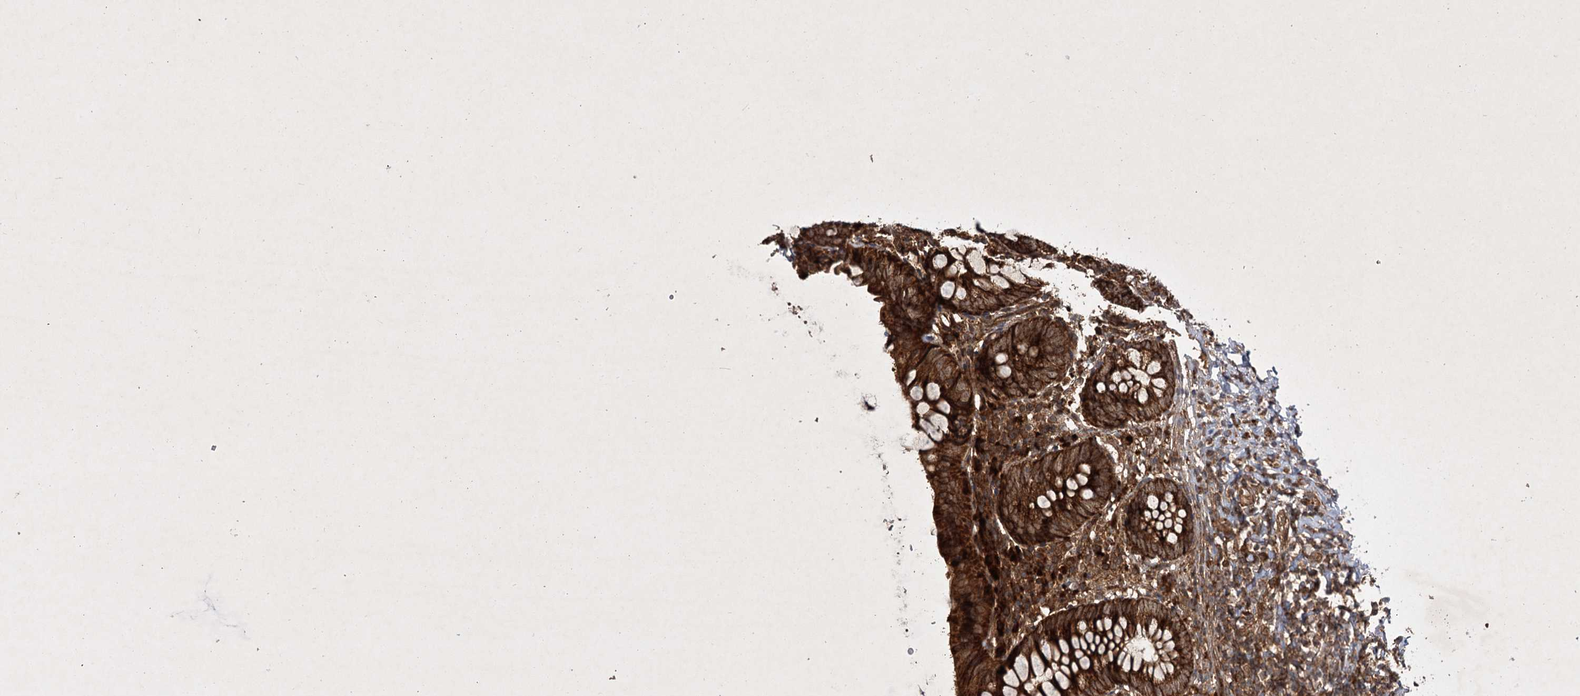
{"staining": {"intensity": "strong", "quantity": ">75%", "location": "cytoplasmic/membranous"}, "tissue": "appendix", "cell_type": "Glandular cells", "image_type": "normal", "snomed": [{"axis": "morphology", "description": "Normal tissue, NOS"}, {"axis": "topography", "description": "Appendix"}], "caption": "Immunohistochemical staining of benign appendix reveals strong cytoplasmic/membranous protein positivity in about >75% of glandular cells. The staining is performed using DAB (3,3'-diaminobenzidine) brown chromogen to label protein expression. The nuclei are counter-stained blue using hematoxylin.", "gene": "DNAJC13", "patient": {"sex": "male", "age": 8}}